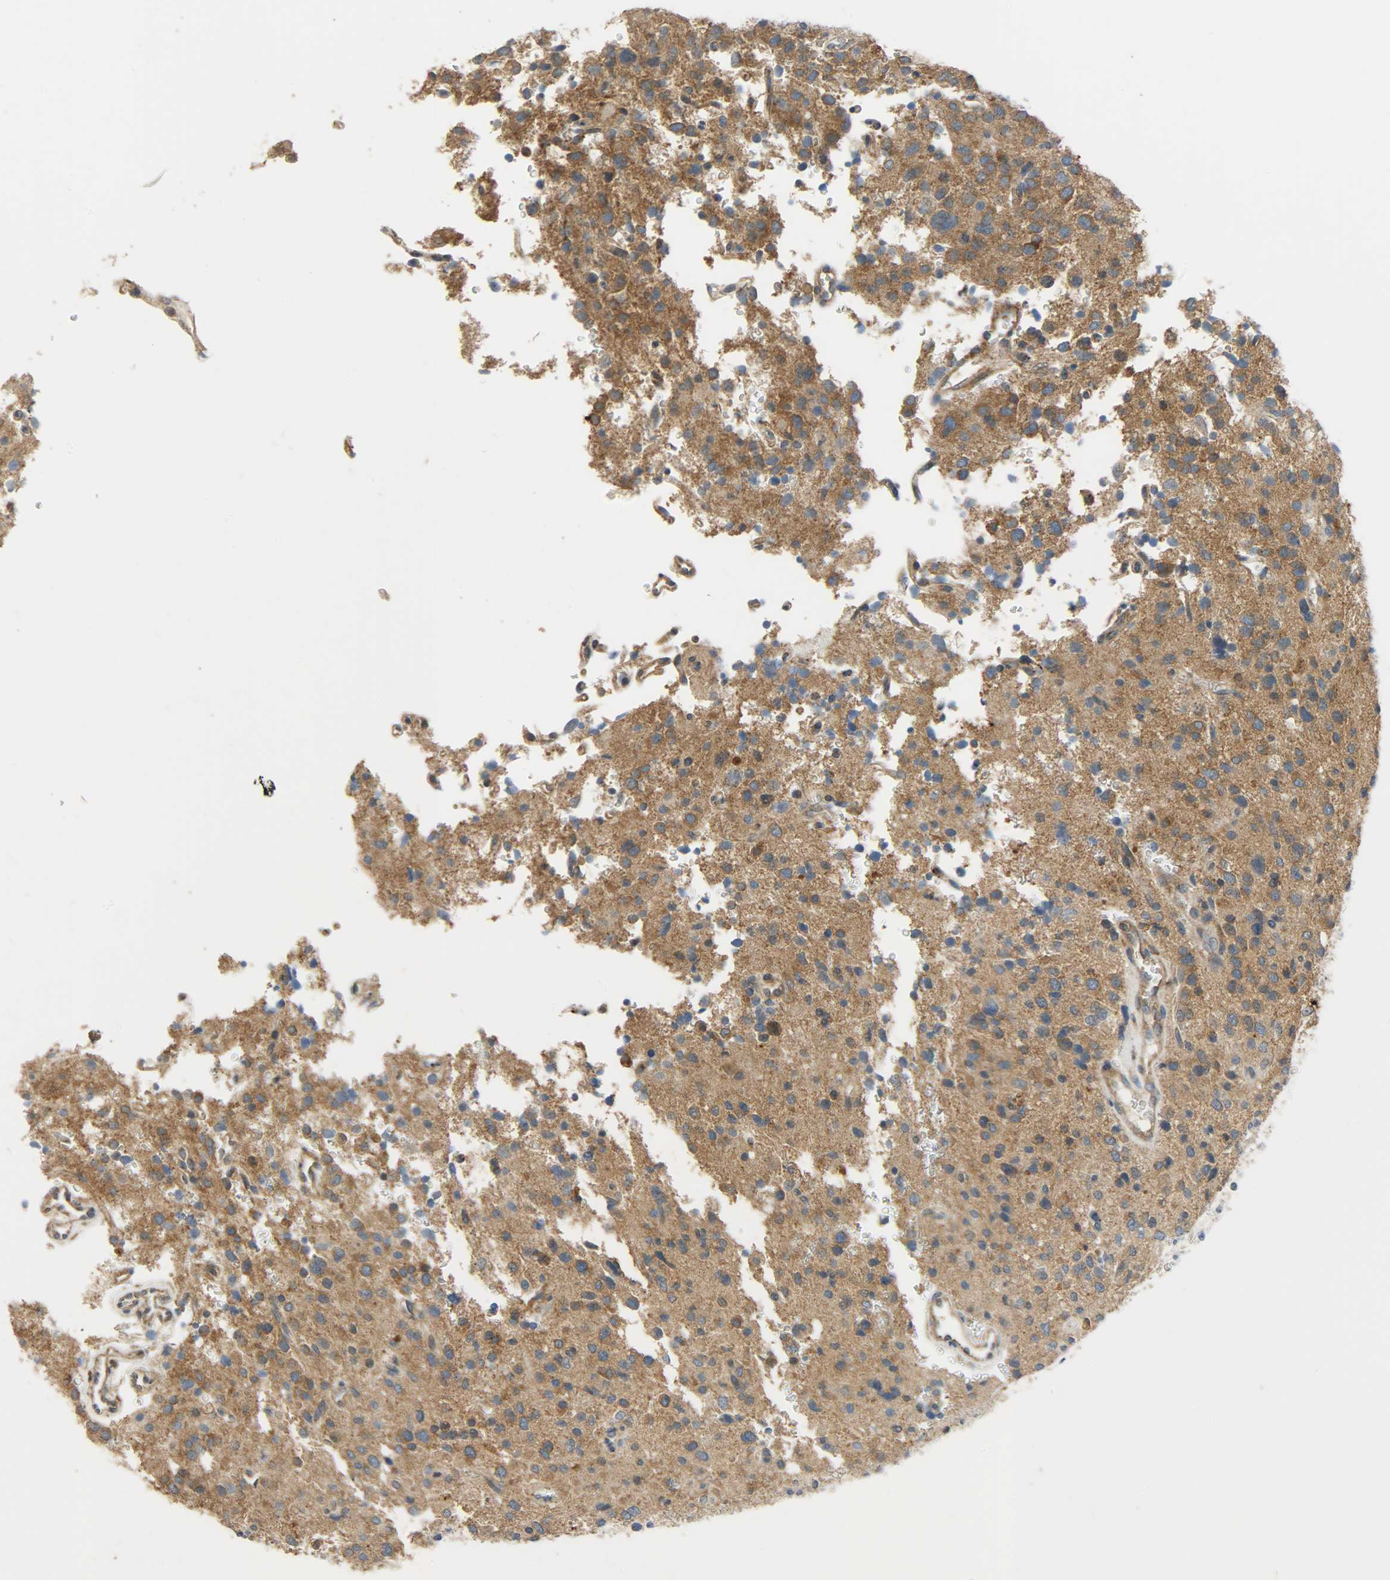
{"staining": {"intensity": "moderate", "quantity": ">75%", "location": "cytoplasmic/membranous"}, "tissue": "glioma", "cell_type": "Tumor cells", "image_type": "cancer", "snomed": [{"axis": "morphology", "description": "Glioma, malignant, High grade"}, {"axis": "topography", "description": "Brain"}], "caption": "Human malignant glioma (high-grade) stained with a brown dye exhibits moderate cytoplasmic/membranous positive staining in approximately >75% of tumor cells.", "gene": "GIT2", "patient": {"sex": "male", "age": 47}}